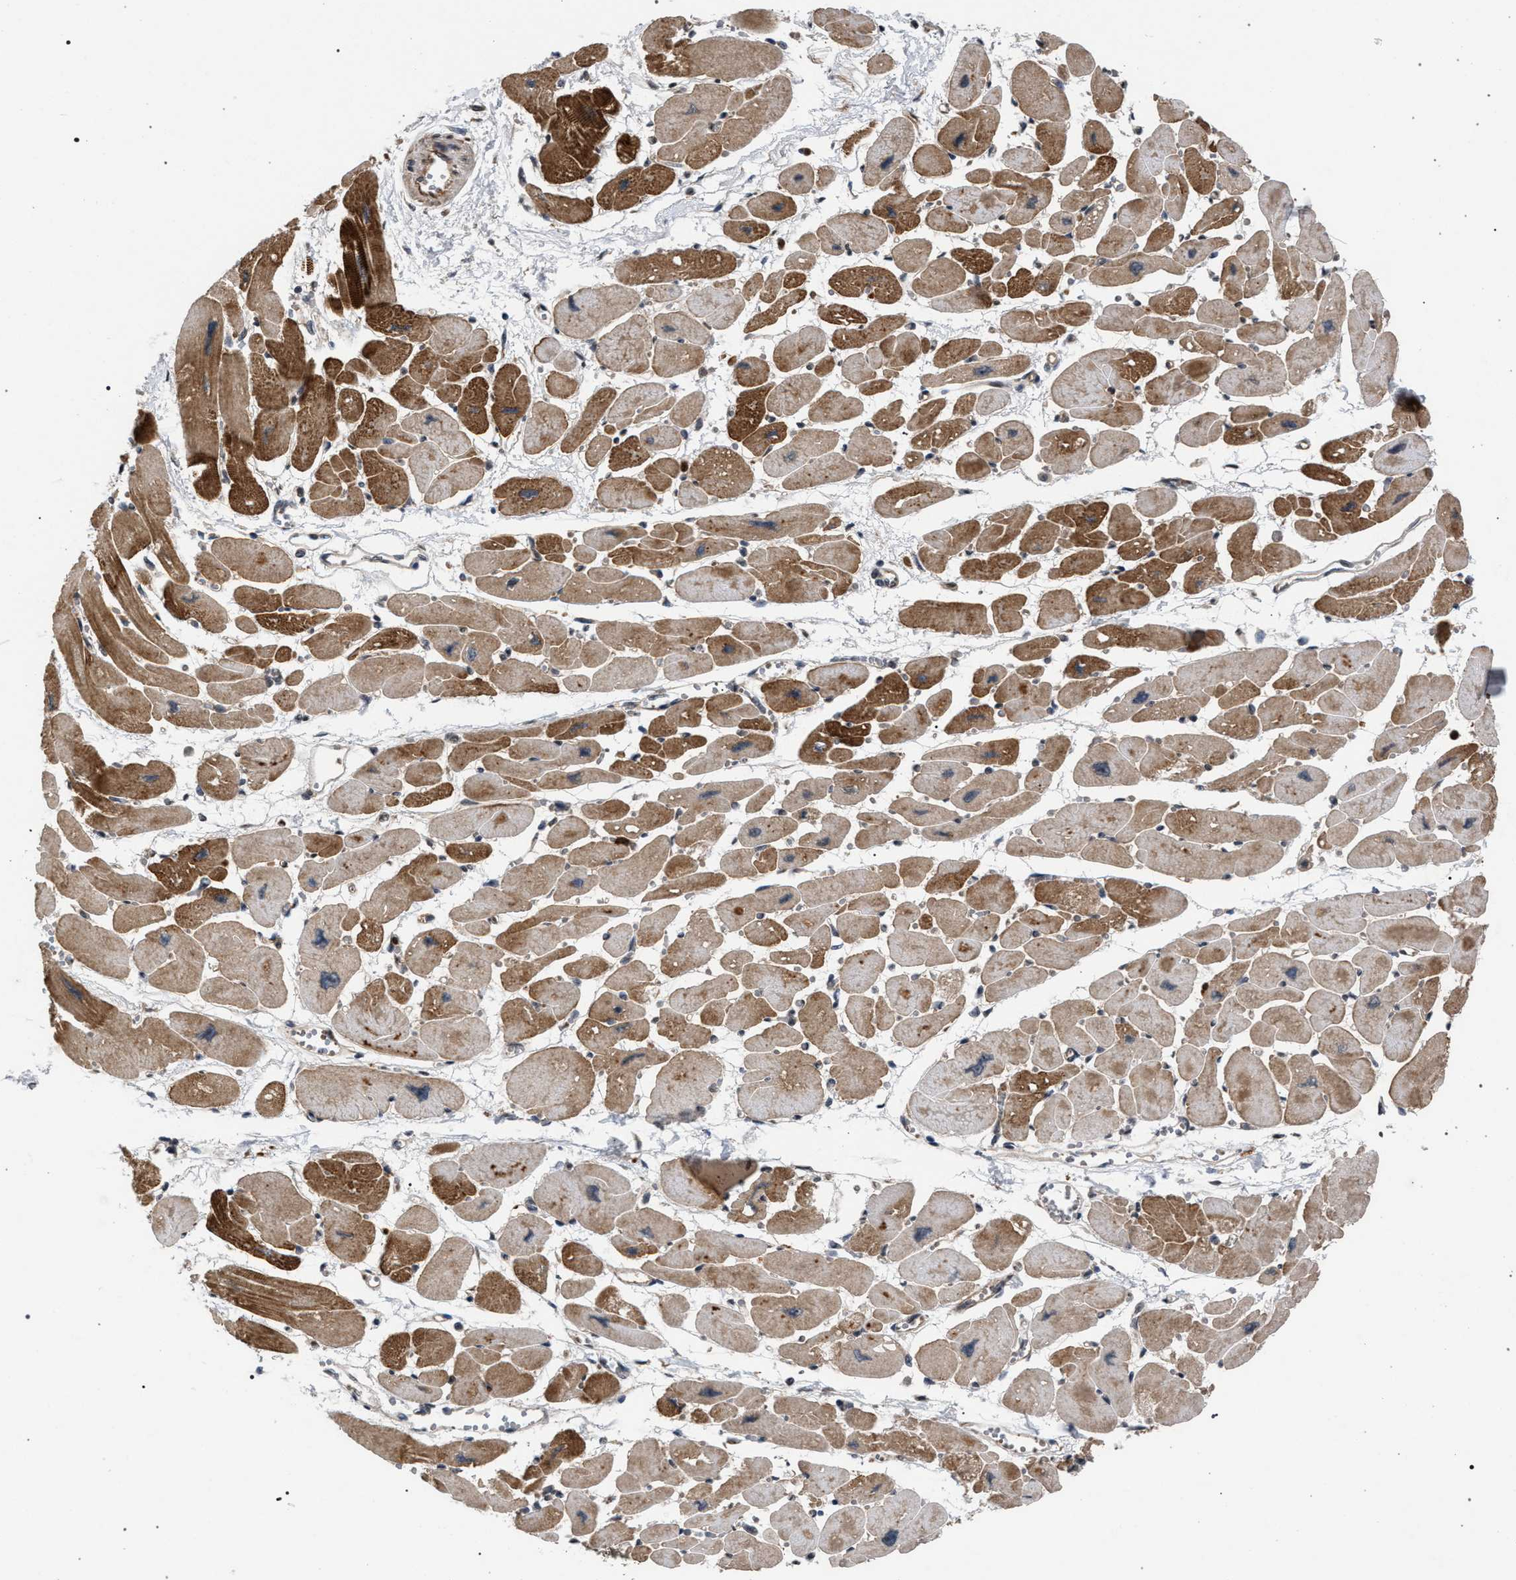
{"staining": {"intensity": "moderate", "quantity": ">75%", "location": "cytoplasmic/membranous"}, "tissue": "heart muscle", "cell_type": "Cardiomyocytes", "image_type": "normal", "snomed": [{"axis": "morphology", "description": "Normal tissue, NOS"}, {"axis": "topography", "description": "Heart"}], "caption": "Moderate cytoplasmic/membranous expression for a protein is present in about >75% of cardiomyocytes of normal heart muscle using immunohistochemistry.", "gene": "IRAK4", "patient": {"sex": "female", "age": 54}}